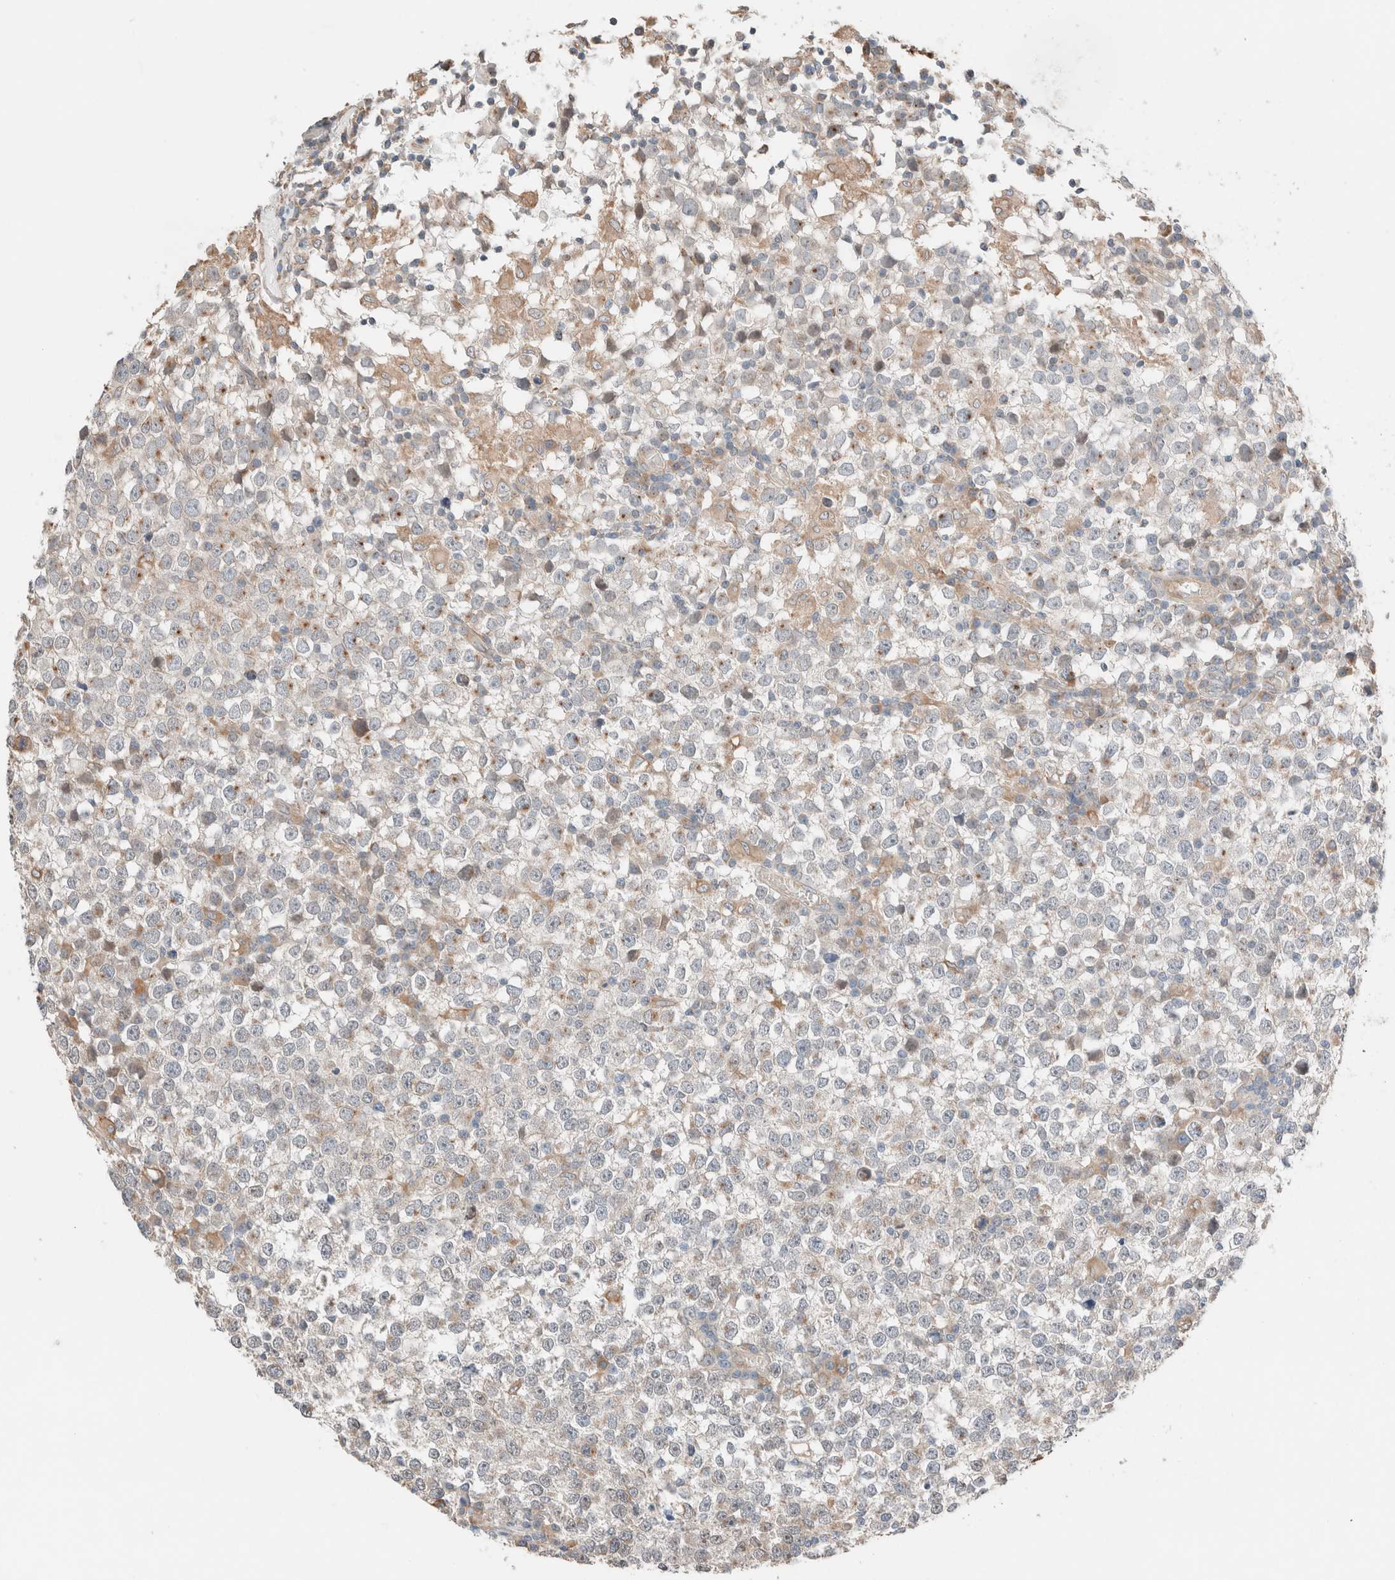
{"staining": {"intensity": "moderate", "quantity": "<25%", "location": "cytoplasmic/membranous"}, "tissue": "testis cancer", "cell_type": "Tumor cells", "image_type": "cancer", "snomed": [{"axis": "morphology", "description": "Seminoma, NOS"}, {"axis": "topography", "description": "Testis"}], "caption": "This micrograph reveals immunohistochemistry staining of human testis seminoma, with low moderate cytoplasmic/membranous positivity in approximately <25% of tumor cells.", "gene": "PCM1", "patient": {"sex": "male", "age": 65}}